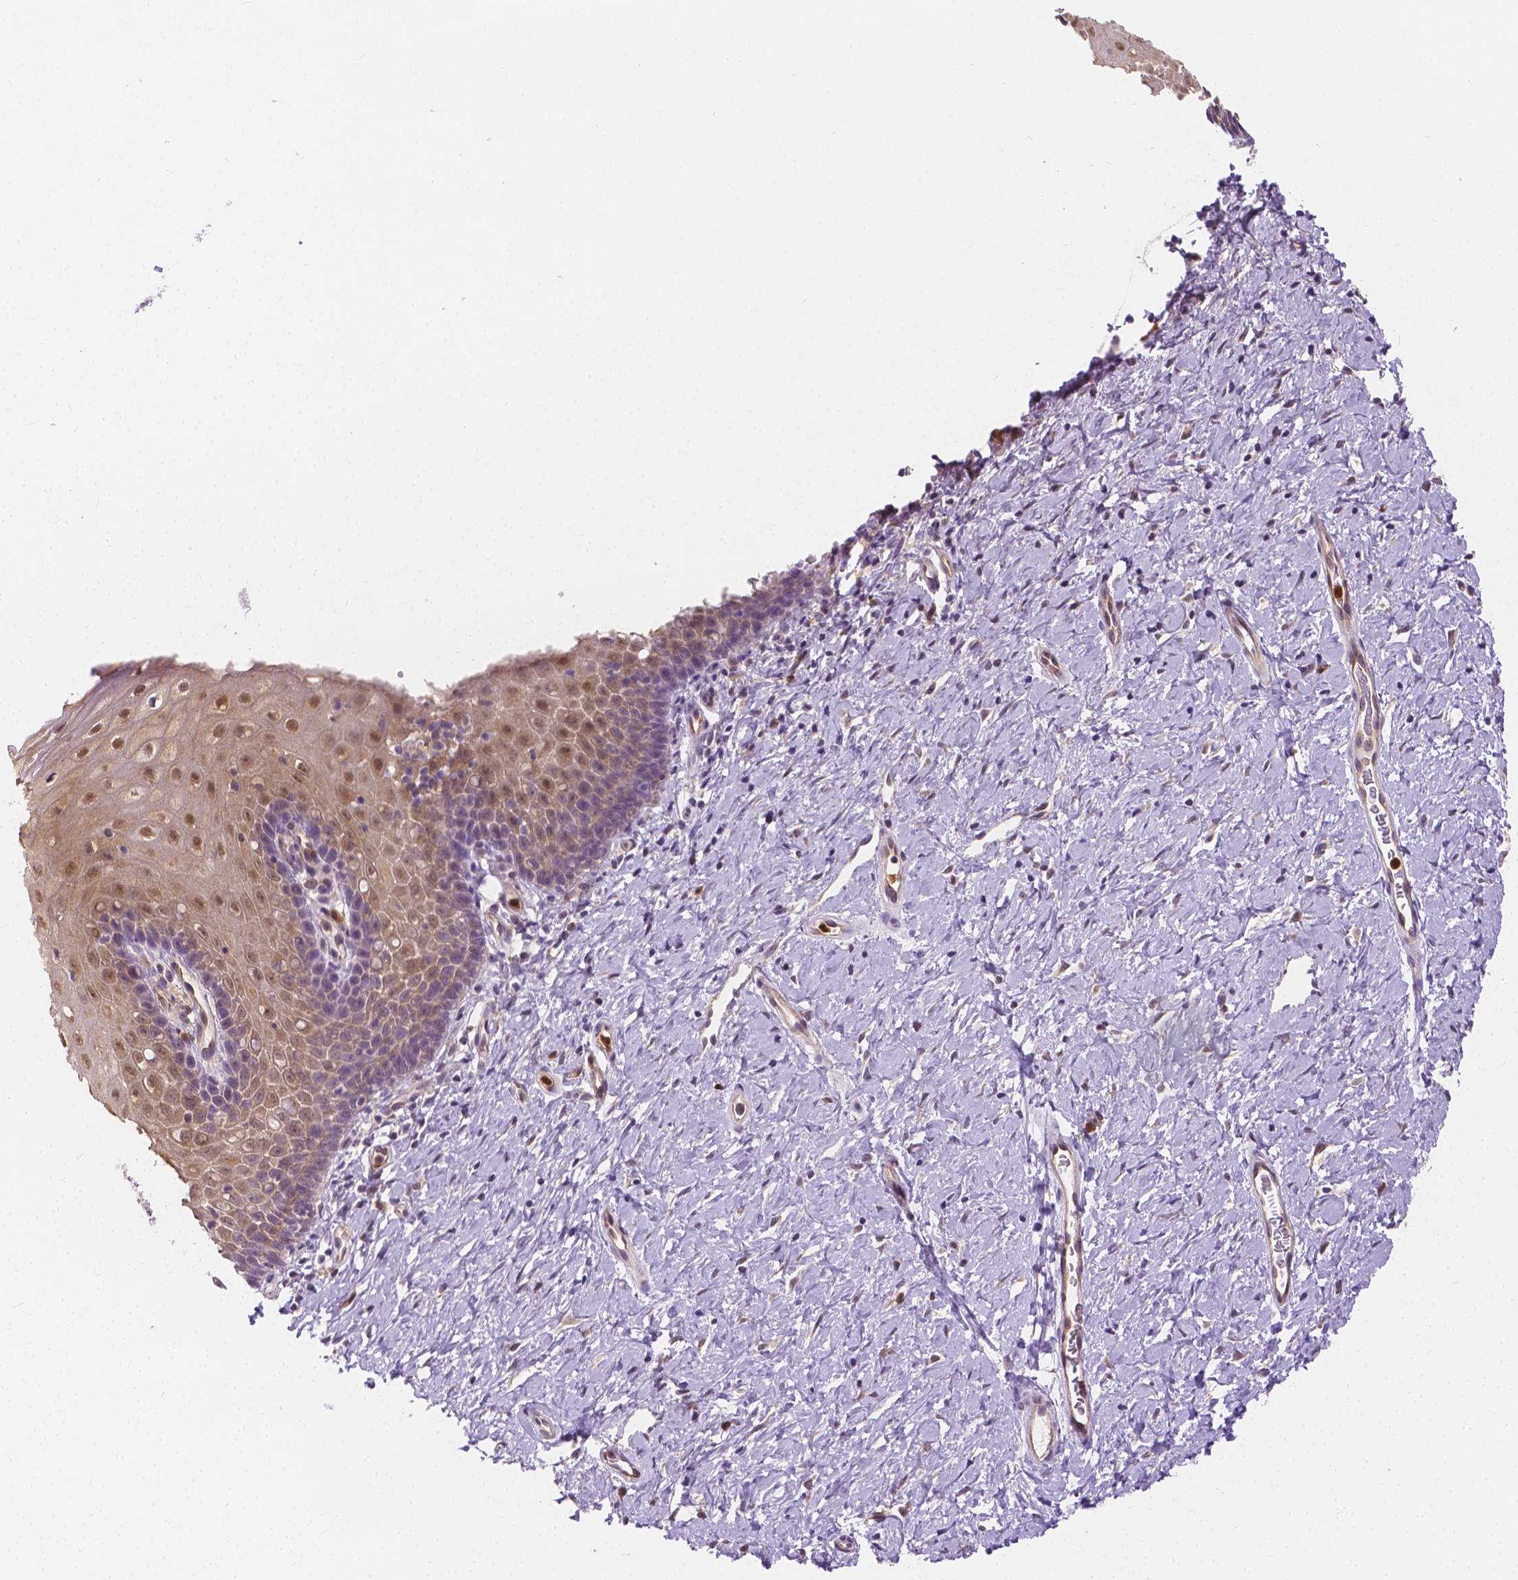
{"staining": {"intensity": "weak", "quantity": ">75%", "location": "nuclear"}, "tissue": "cervix", "cell_type": "Squamous epithelial cells", "image_type": "normal", "snomed": [{"axis": "morphology", "description": "Normal tissue, NOS"}, {"axis": "topography", "description": "Cervix"}], "caption": "Squamous epithelial cells show weak nuclear staining in about >75% of cells in benign cervix.", "gene": "ZNRD2", "patient": {"sex": "female", "age": 37}}